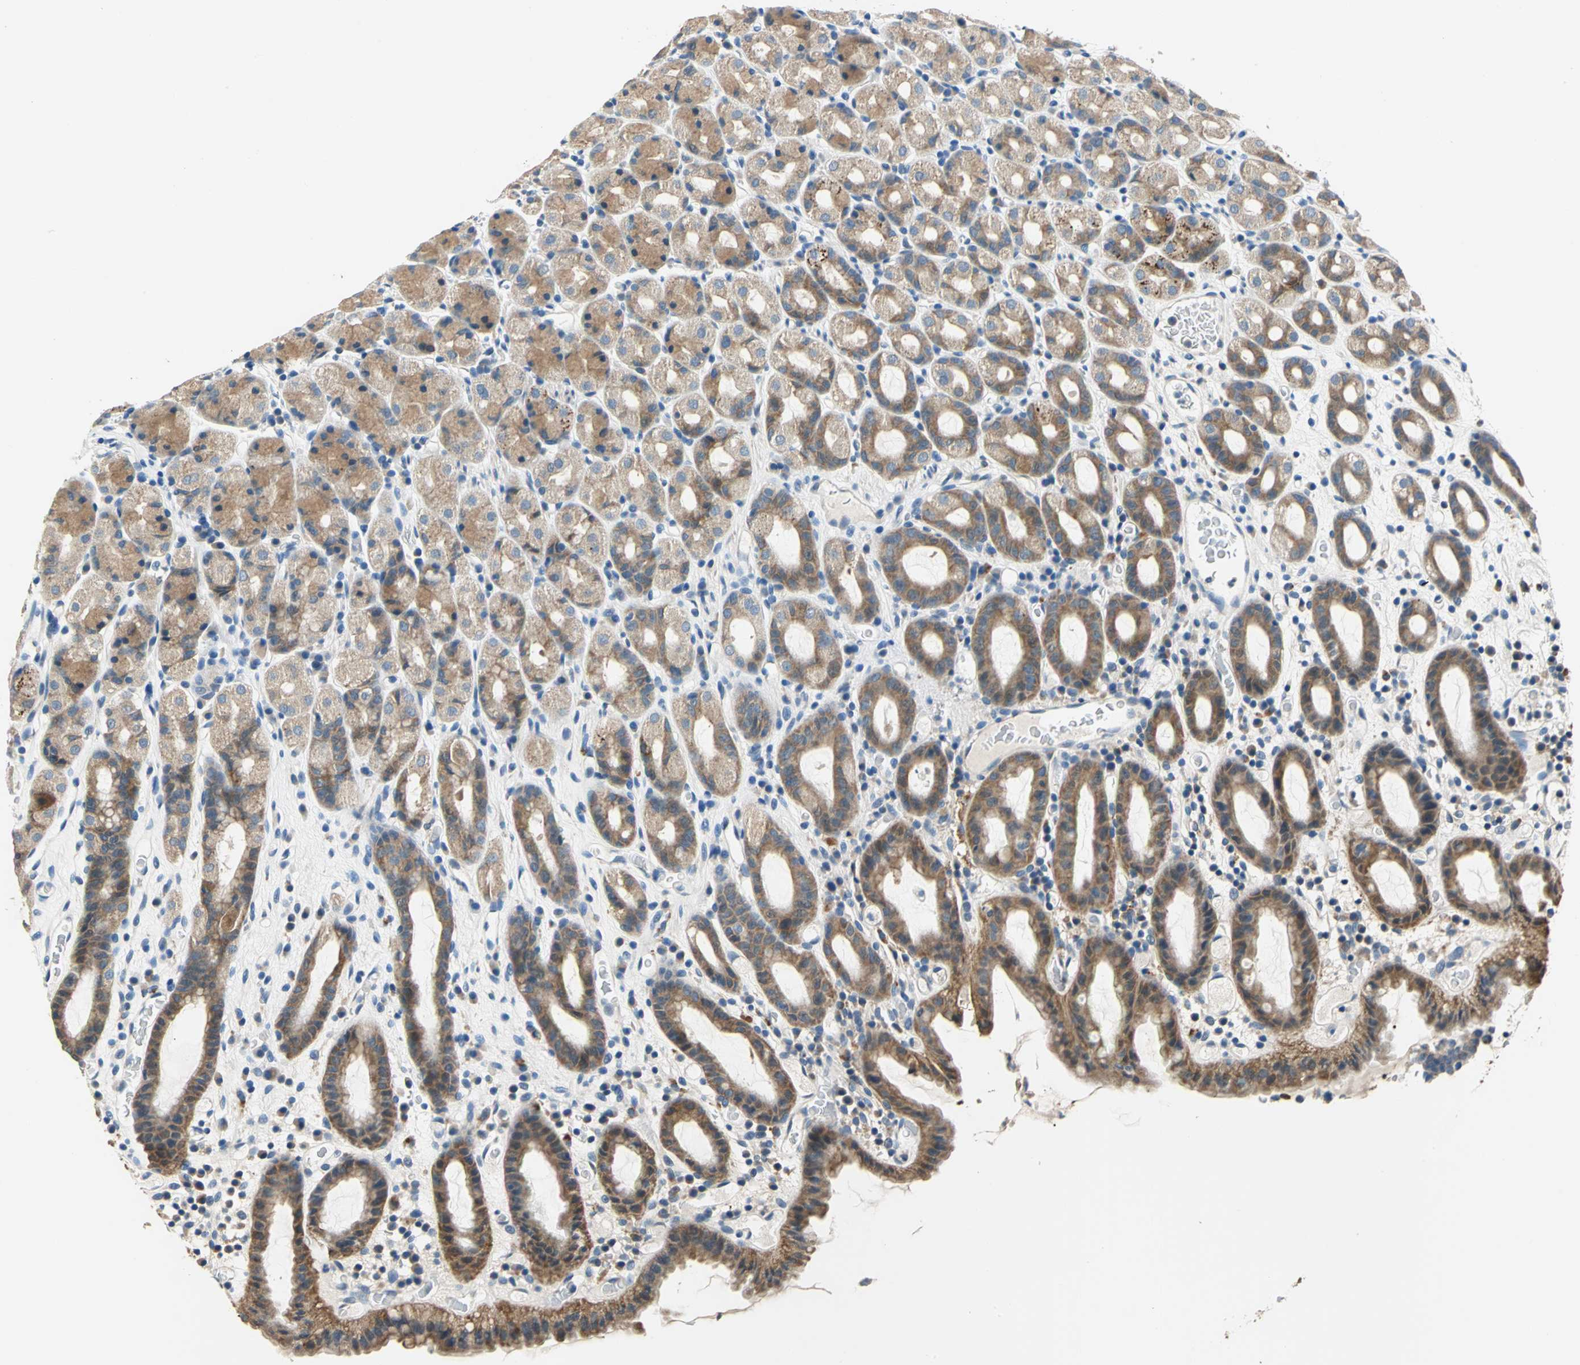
{"staining": {"intensity": "moderate", "quantity": ">75%", "location": "cytoplasmic/membranous"}, "tissue": "stomach", "cell_type": "Glandular cells", "image_type": "normal", "snomed": [{"axis": "morphology", "description": "Normal tissue, NOS"}, {"axis": "topography", "description": "Stomach, upper"}], "caption": "Glandular cells show moderate cytoplasmic/membranous staining in approximately >75% of cells in benign stomach. The staining was performed using DAB (3,3'-diaminobenzidine), with brown indicating positive protein expression. Nuclei are stained blue with hematoxylin.", "gene": "RASD2", "patient": {"sex": "male", "age": 68}}